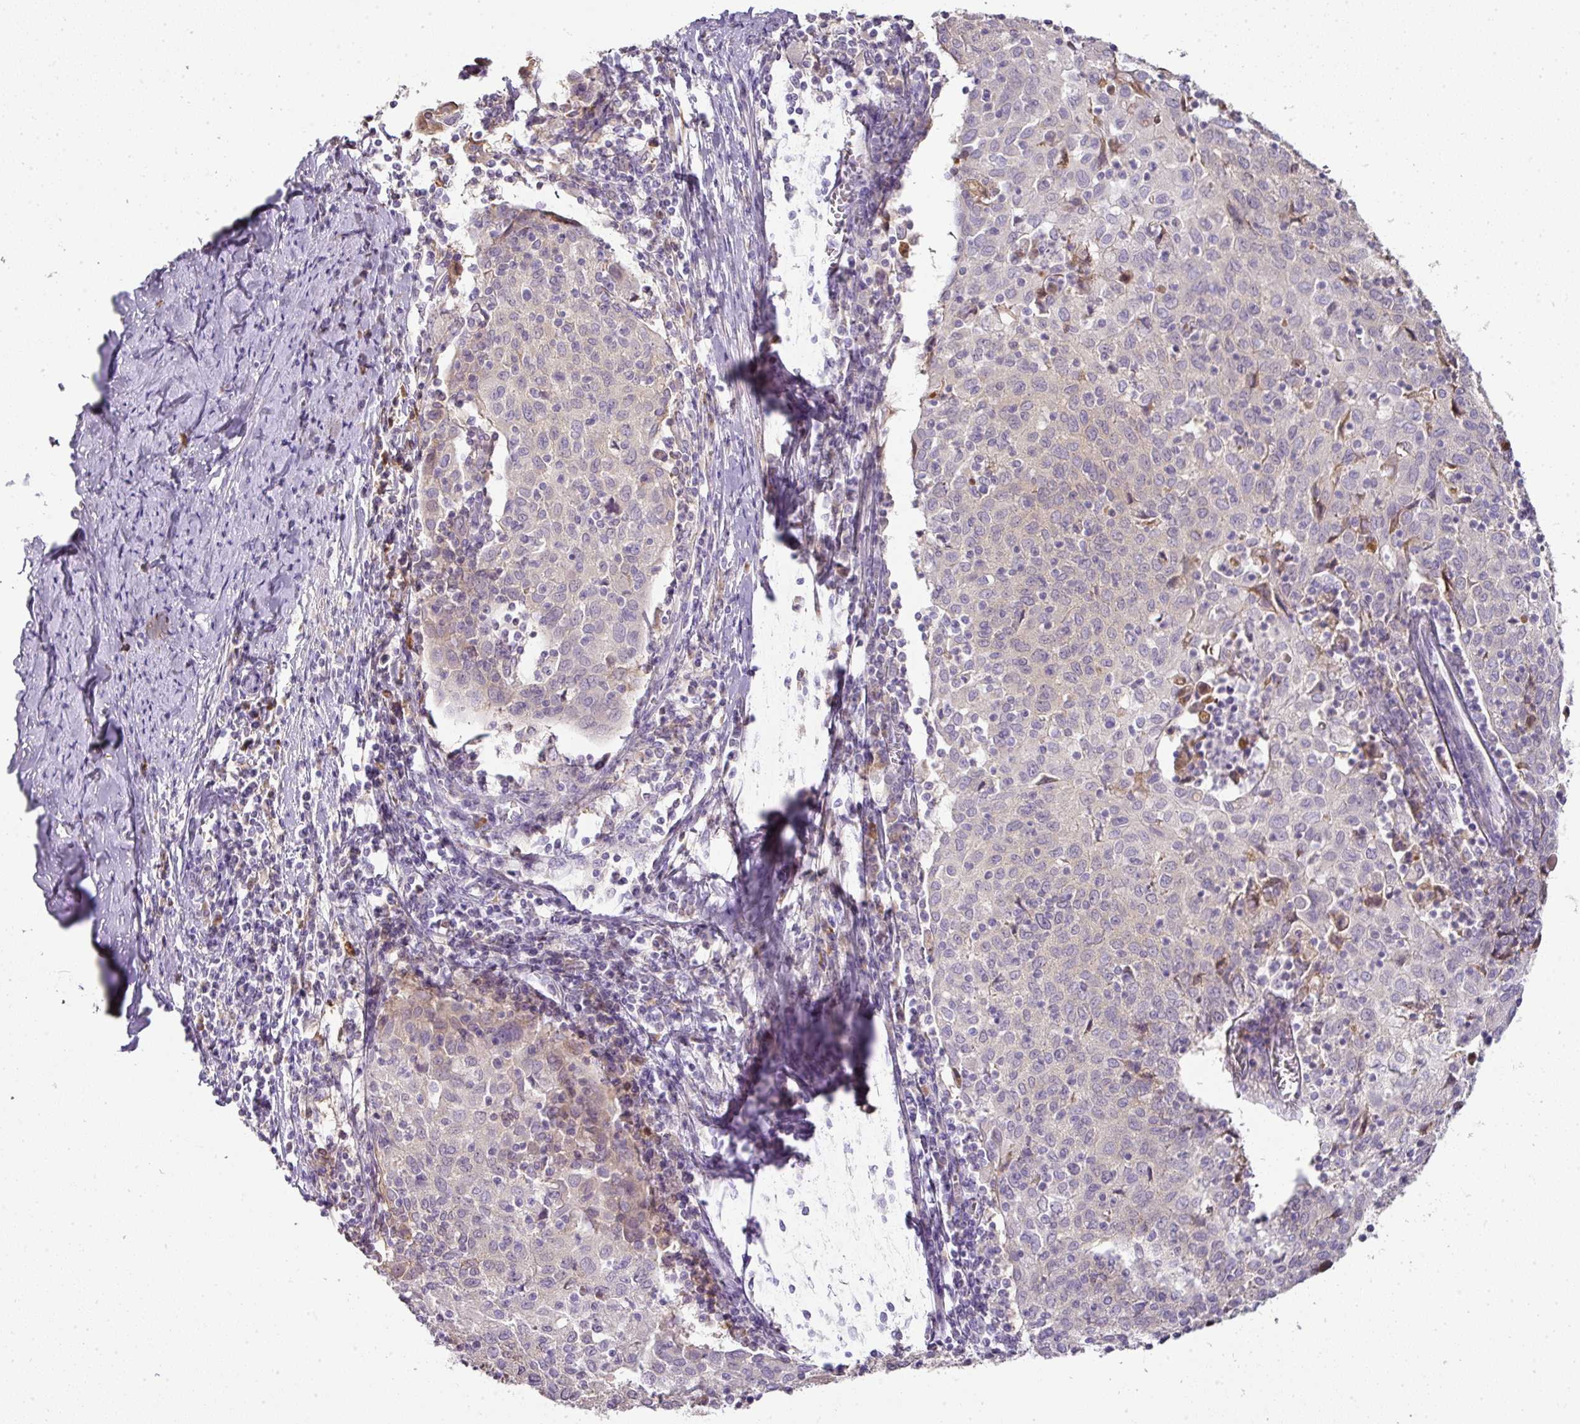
{"staining": {"intensity": "negative", "quantity": "none", "location": "none"}, "tissue": "cervical cancer", "cell_type": "Tumor cells", "image_type": "cancer", "snomed": [{"axis": "morphology", "description": "Squamous cell carcinoma, NOS"}, {"axis": "topography", "description": "Cervix"}], "caption": "High power microscopy micrograph of an immunohistochemistry image of cervical cancer (squamous cell carcinoma), revealing no significant expression in tumor cells.", "gene": "CCZ1", "patient": {"sex": "female", "age": 52}}